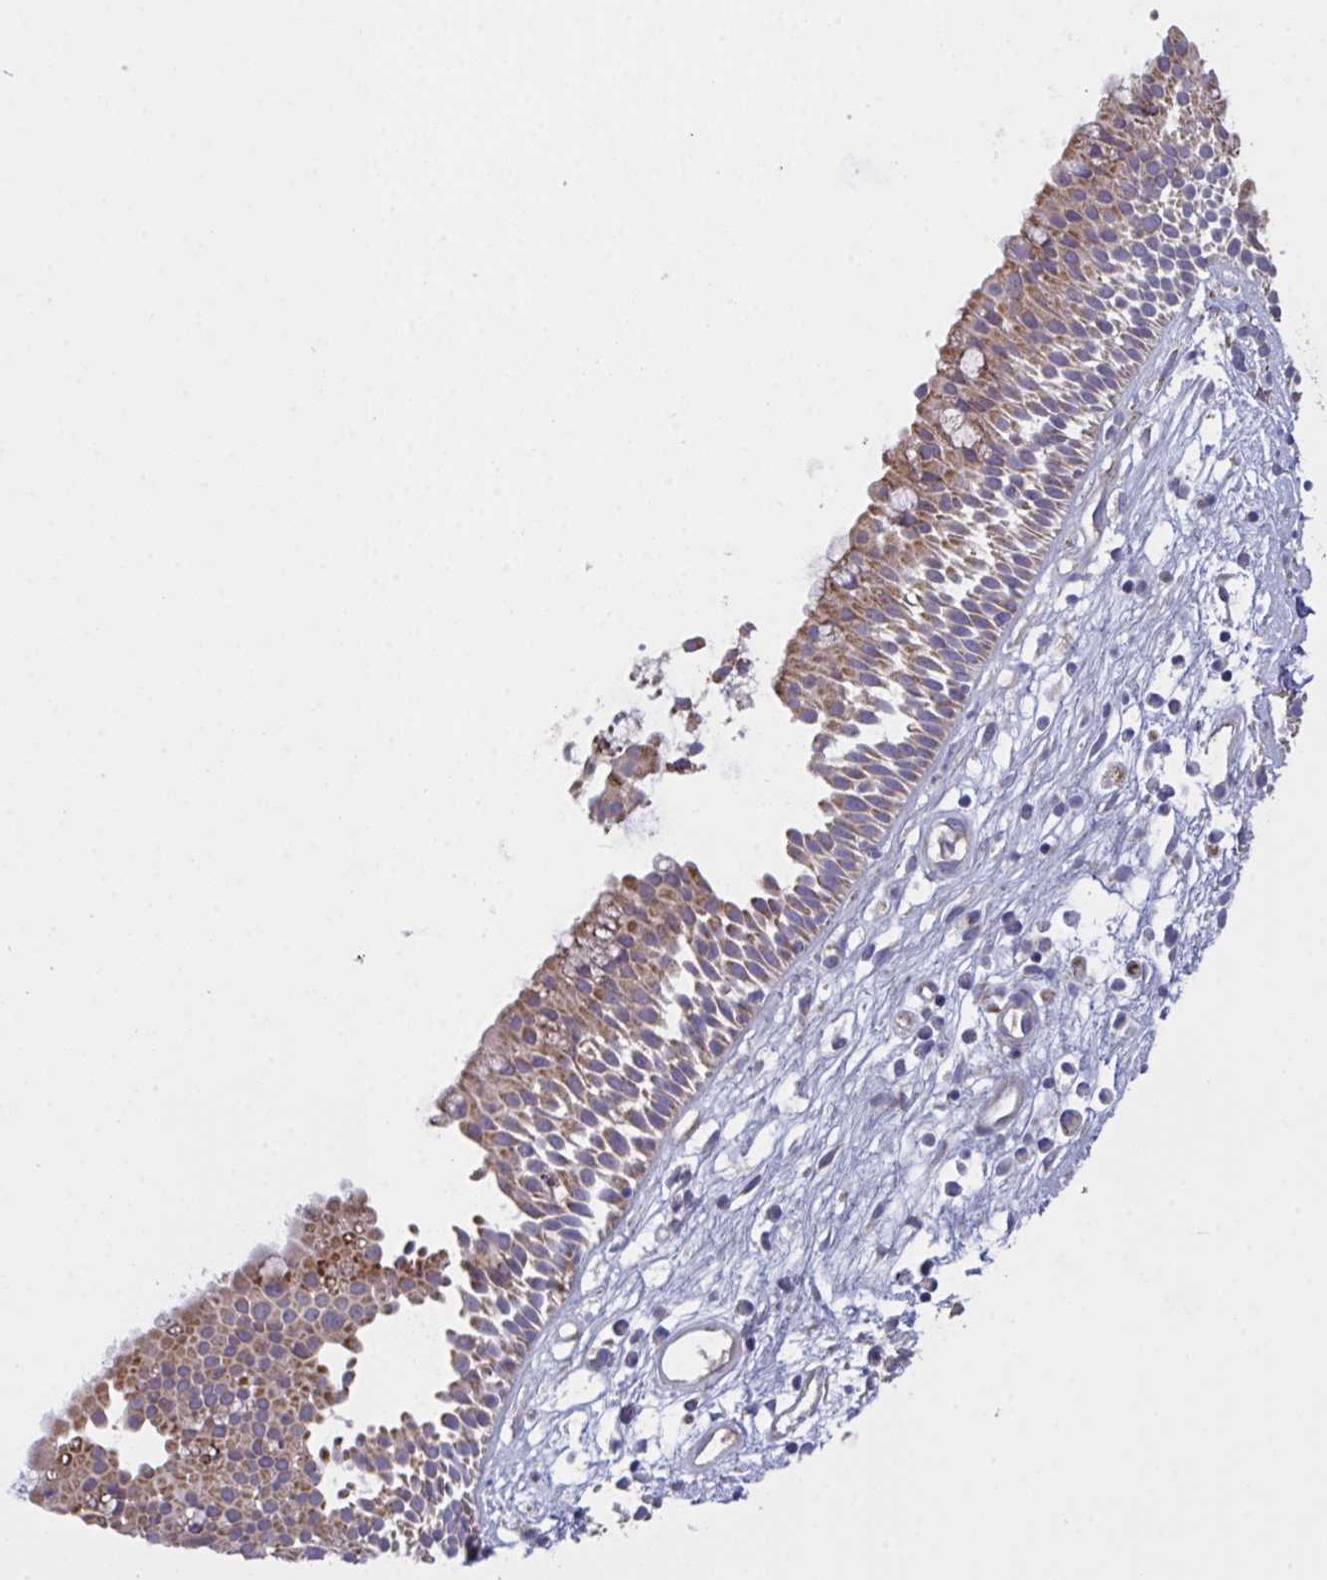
{"staining": {"intensity": "moderate", "quantity": ">75%", "location": "cytoplasmic/membranous"}, "tissue": "nasopharynx", "cell_type": "Respiratory epithelial cells", "image_type": "normal", "snomed": [{"axis": "morphology", "description": "Normal tissue, NOS"}, {"axis": "topography", "description": "Nasopharynx"}], "caption": "Immunohistochemical staining of normal nasopharynx displays >75% levels of moderate cytoplasmic/membranous protein positivity in approximately >75% of respiratory epithelial cells. (IHC, brightfield microscopy, high magnification).", "gene": "MRPS2", "patient": {"sex": "male", "age": 56}}